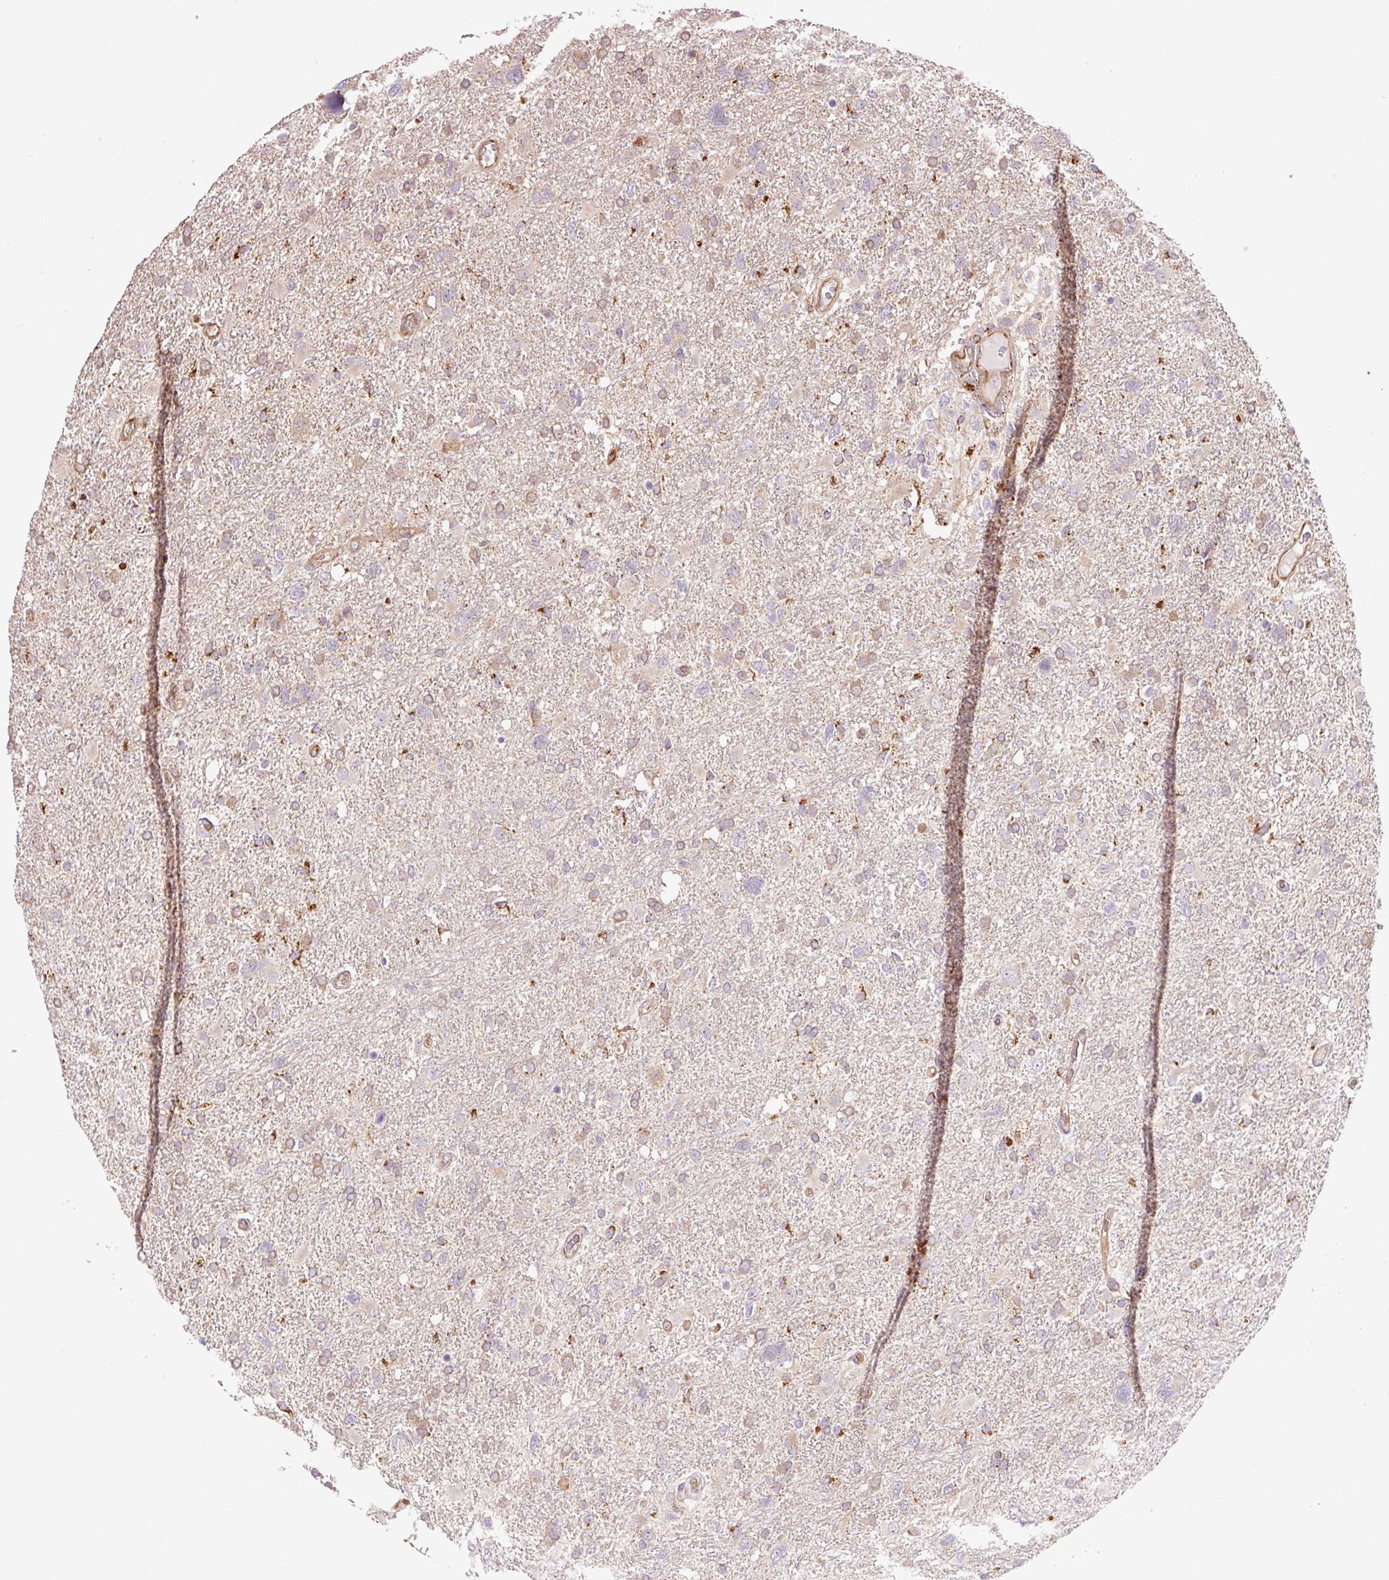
{"staining": {"intensity": "weak", "quantity": "<25%", "location": "cytoplasmic/membranous"}, "tissue": "glioma", "cell_type": "Tumor cells", "image_type": "cancer", "snomed": [{"axis": "morphology", "description": "Glioma, malignant, High grade"}, {"axis": "topography", "description": "Brain"}], "caption": "The histopathology image displays no significant positivity in tumor cells of glioma.", "gene": "PCK2", "patient": {"sex": "male", "age": 61}}